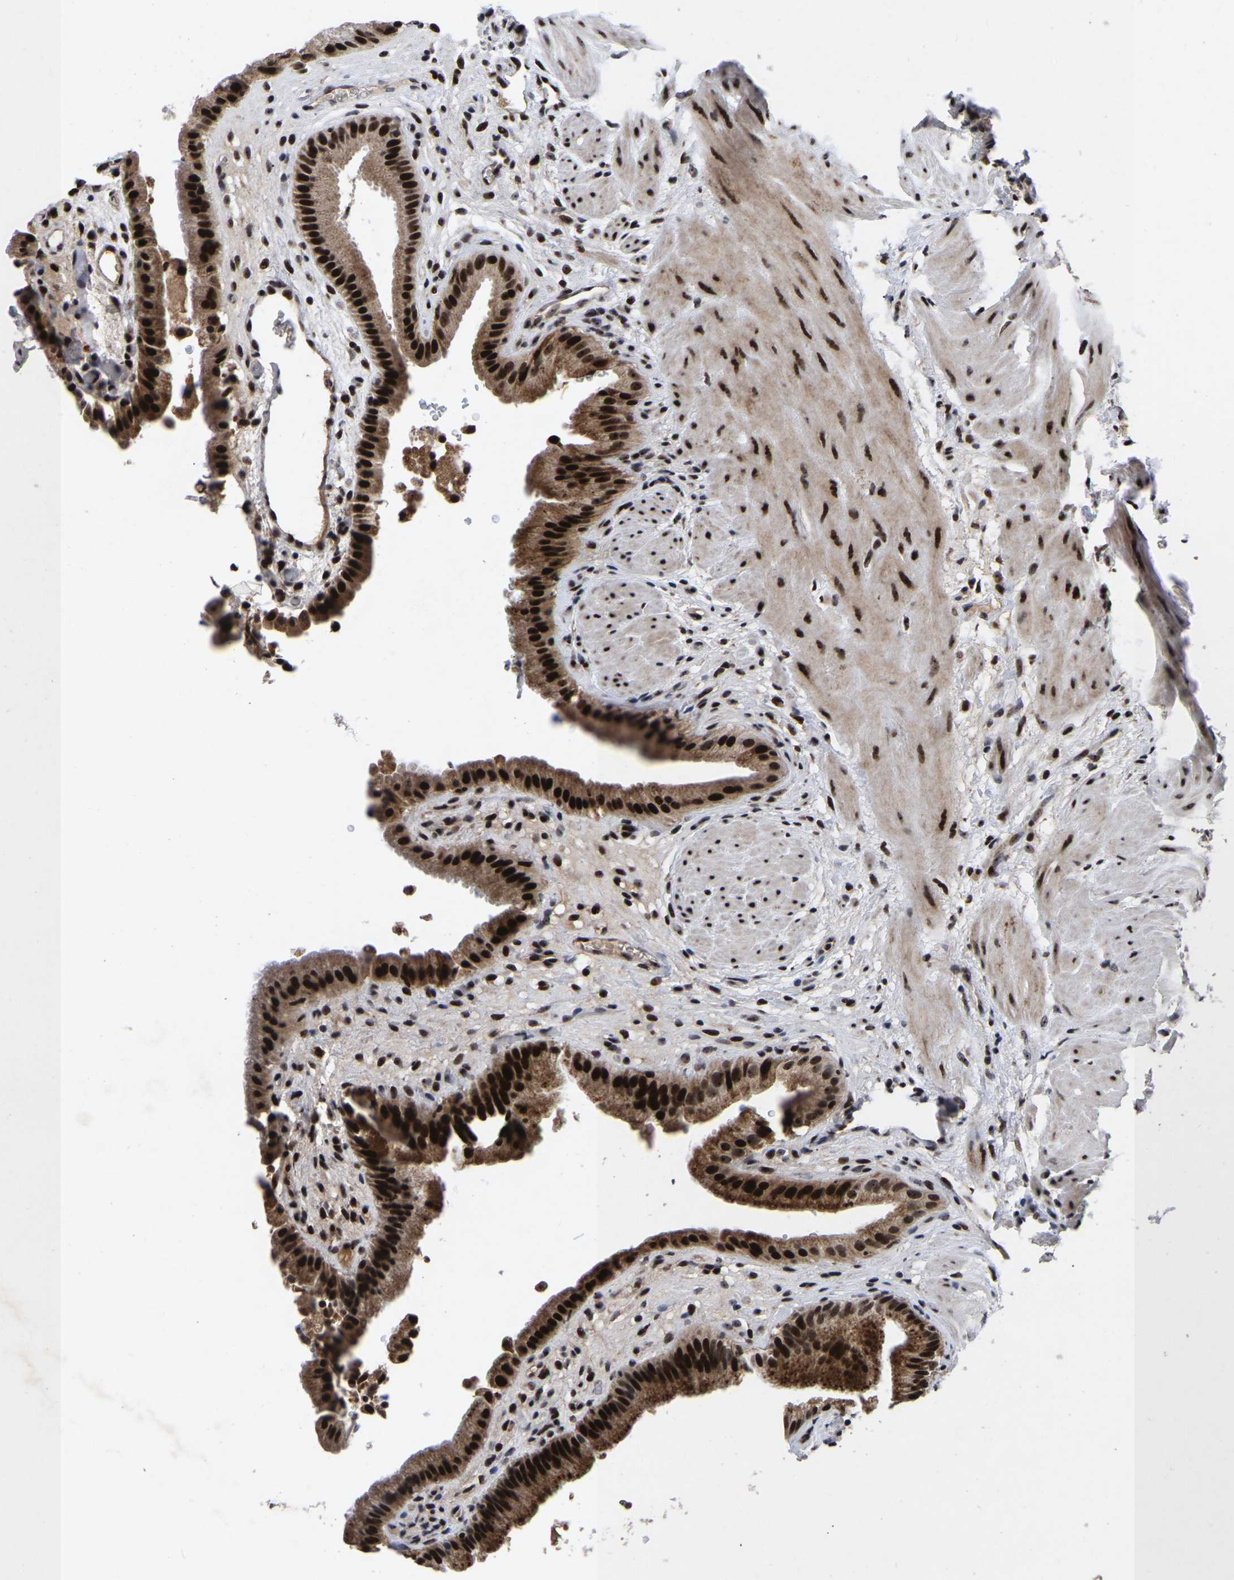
{"staining": {"intensity": "strong", "quantity": ">75%", "location": "cytoplasmic/membranous,nuclear"}, "tissue": "gallbladder", "cell_type": "Glandular cells", "image_type": "normal", "snomed": [{"axis": "morphology", "description": "Normal tissue, NOS"}, {"axis": "topography", "description": "Gallbladder"}], "caption": "A high-resolution micrograph shows immunohistochemistry (IHC) staining of benign gallbladder, which exhibits strong cytoplasmic/membranous,nuclear positivity in about >75% of glandular cells. (IHC, brightfield microscopy, high magnification).", "gene": "JUNB", "patient": {"sex": "male", "age": 49}}